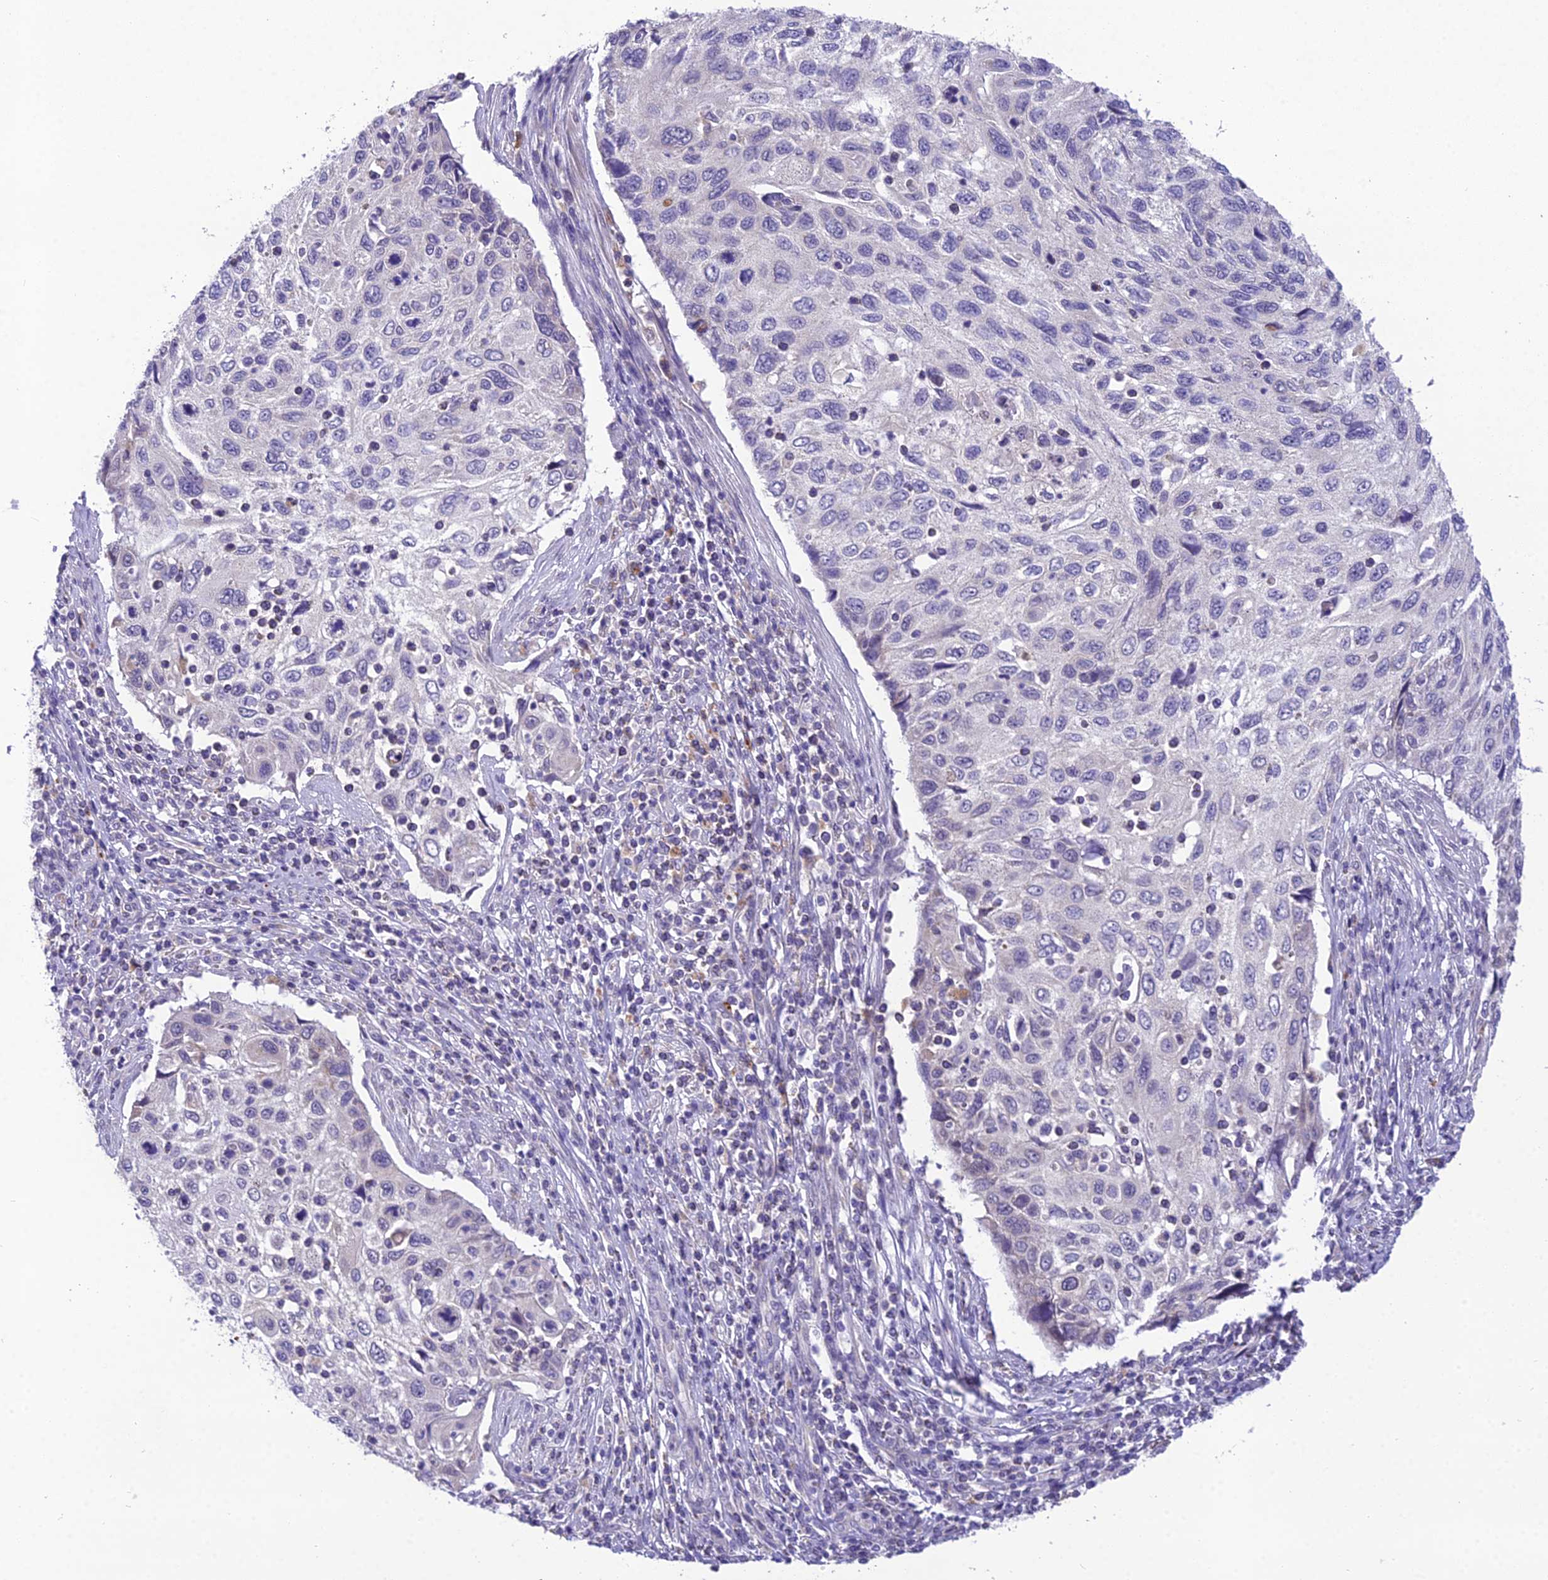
{"staining": {"intensity": "negative", "quantity": "none", "location": "none"}, "tissue": "cervical cancer", "cell_type": "Tumor cells", "image_type": "cancer", "snomed": [{"axis": "morphology", "description": "Squamous cell carcinoma, NOS"}, {"axis": "topography", "description": "Cervix"}], "caption": "Immunohistochemistry (IHC) image of human squamous cell carcinoma (cervical) stained for a protein (brown), which displays no staining in tumor cells. (DAB IHC, high magnification).", "gene": "MIIP", "patient": {"sex": "female", "age": 70}}